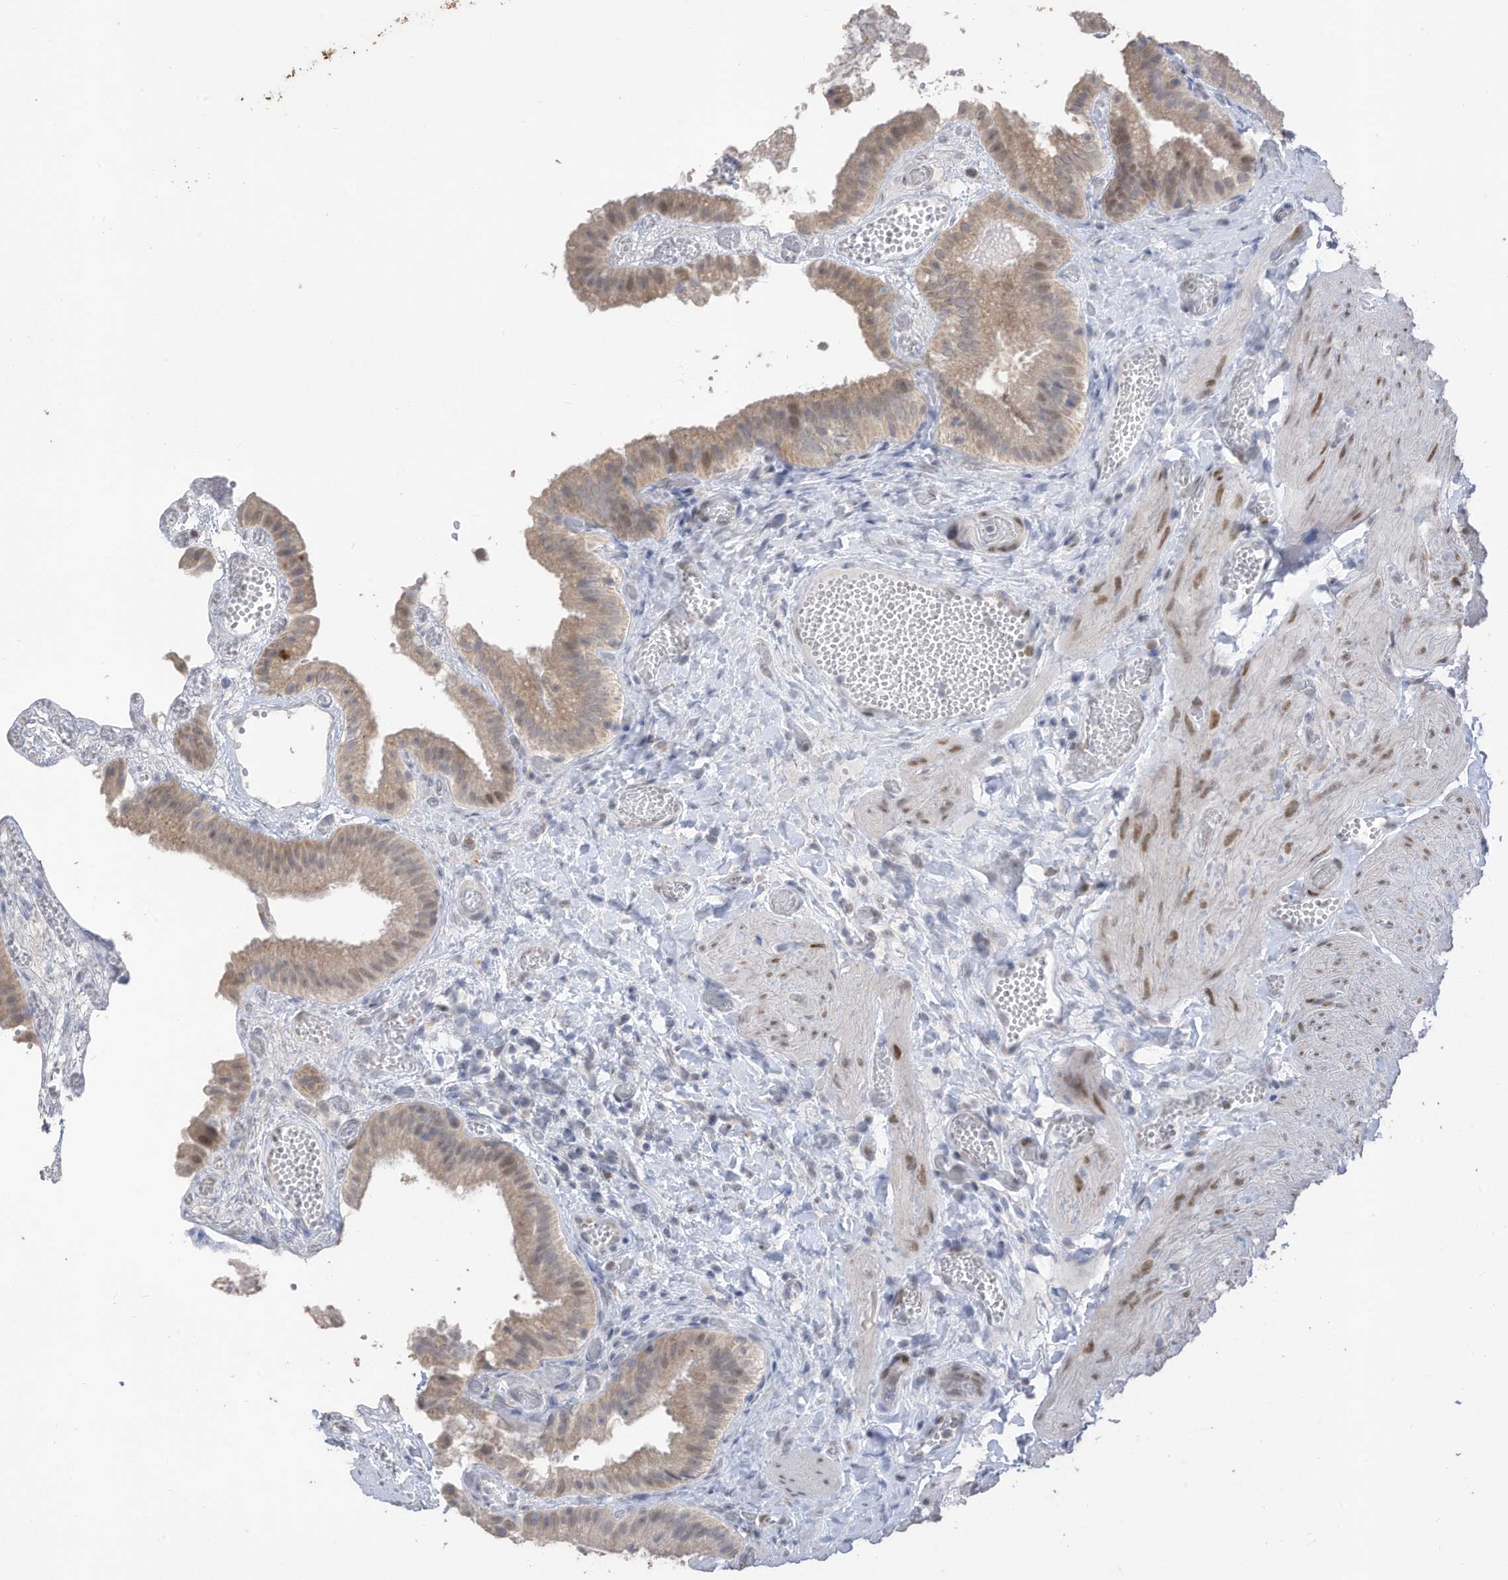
{"staining": {"intensity": "weak", "quantity": ">75%", "location": "cytoplasmic/membranous,nuclear"}, "tissue": "gallbladder", "cell_type": "Glandular cells", "image_type": "normal", "snomed": [{"axis": "morphology", "description": "Normal tissue, NOS"}, {"axis": "topography", "description": "Gallbladder"}], "caption": "Protein staining of benign gallbladder demonstrates weak cytoplasmic/membranous,nuclear expression in approximately >75% of glandular cells.", "gene": "RABL3", "patient": {"sex": "female", "age": 64}}